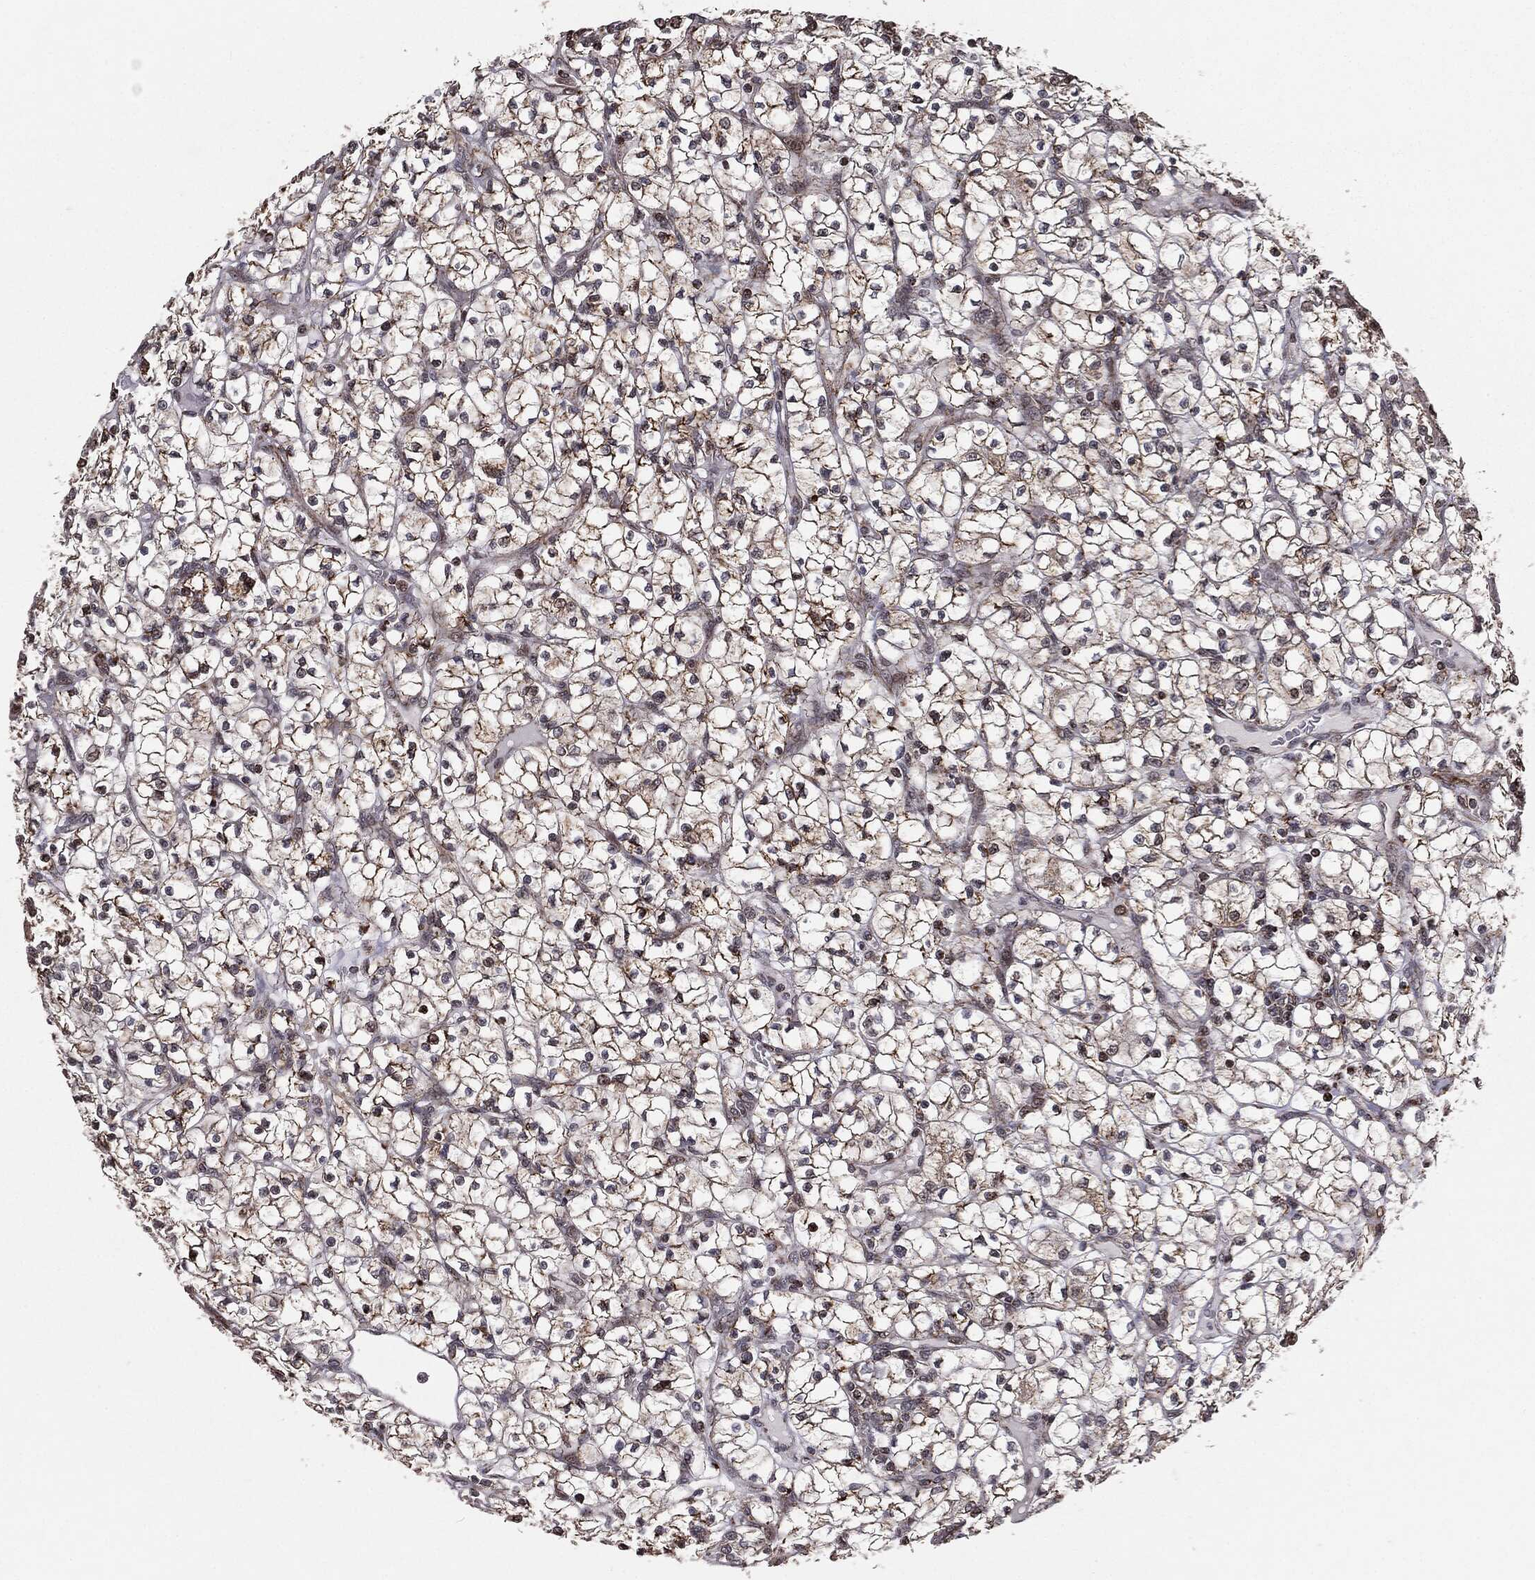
{"staining": {"intensity": "moderate", "quantity": "25%-75%", "location": "cytoplasmic/membranous"}, "tissue": "renal cancer", "cell_type": "Tumor cells", "image_type": "cancer", "snomed": [{"axis": "morphology", "description": "Adenocarcinoma, NOS"}, {"axis": "topography", "description": "Kidney"}], "caption": "The micrograph reveals a brown stain indicating the presence of a protein in the cytoplasmic/membranous of tumor cells in renal cancer. (IHC, brightfield microscopy, high magnification).", "gene": "CHCHD2", "patient": {"sex": "female", "age": 64}}